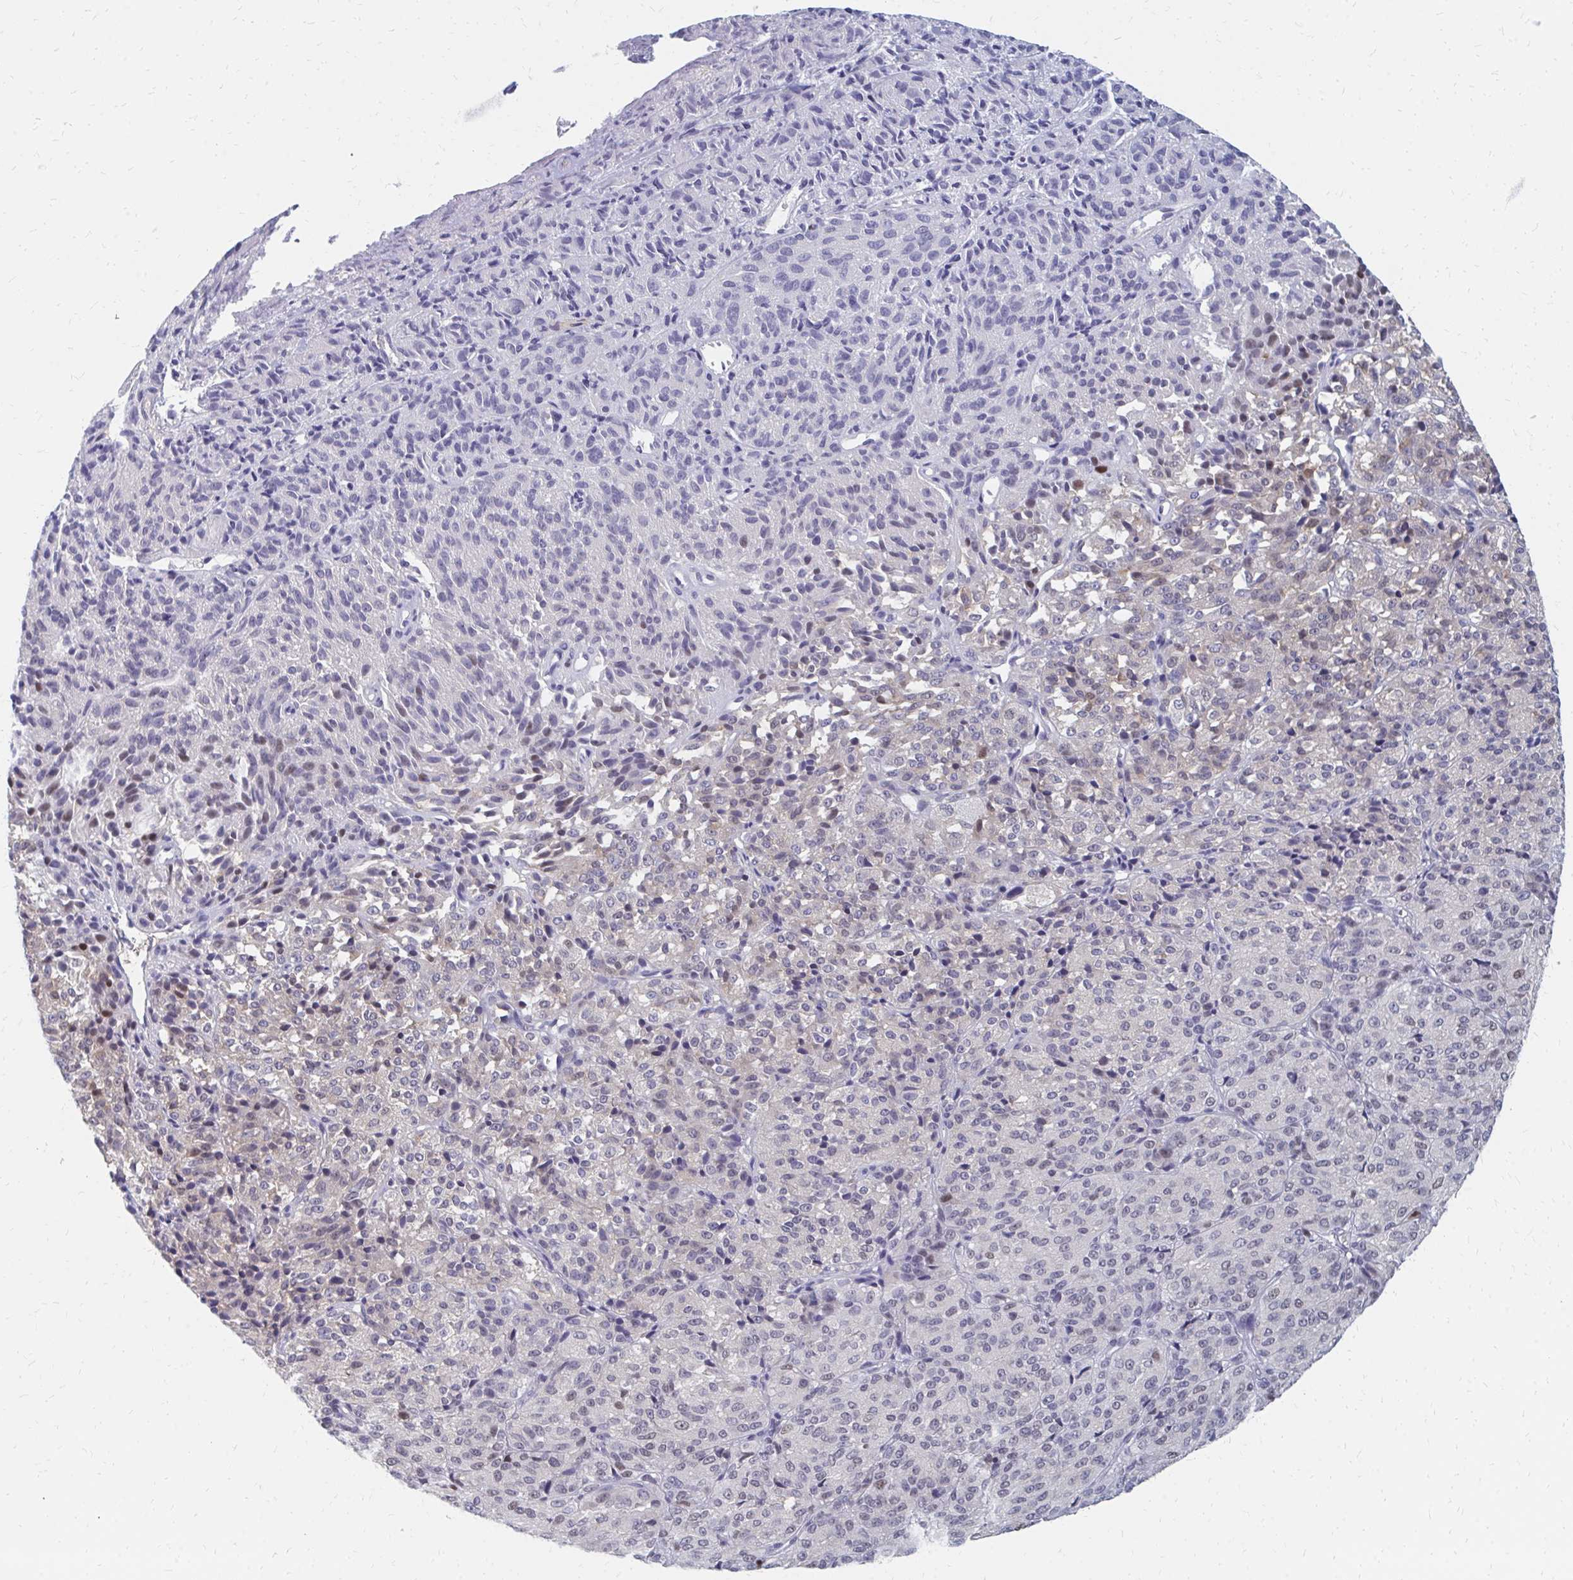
{"staining": {"intensity": "negative", "quantity": "none", "location": "none"}, "tissue": "melanoma", "cell_type": "Tumor cells", "image_type": "cancer", "snomed": [{"axis": "morphology", "description": "Malignant melanoma, Metastatic site"}, {"axis": "topography", "description": "Brain"}], "caption": "Immunohistochemical staining of melanoma demonstrates no significant expression in tumor cells.", "gene": "PLK3", "patient": {"sex": "female", "age": 56}}